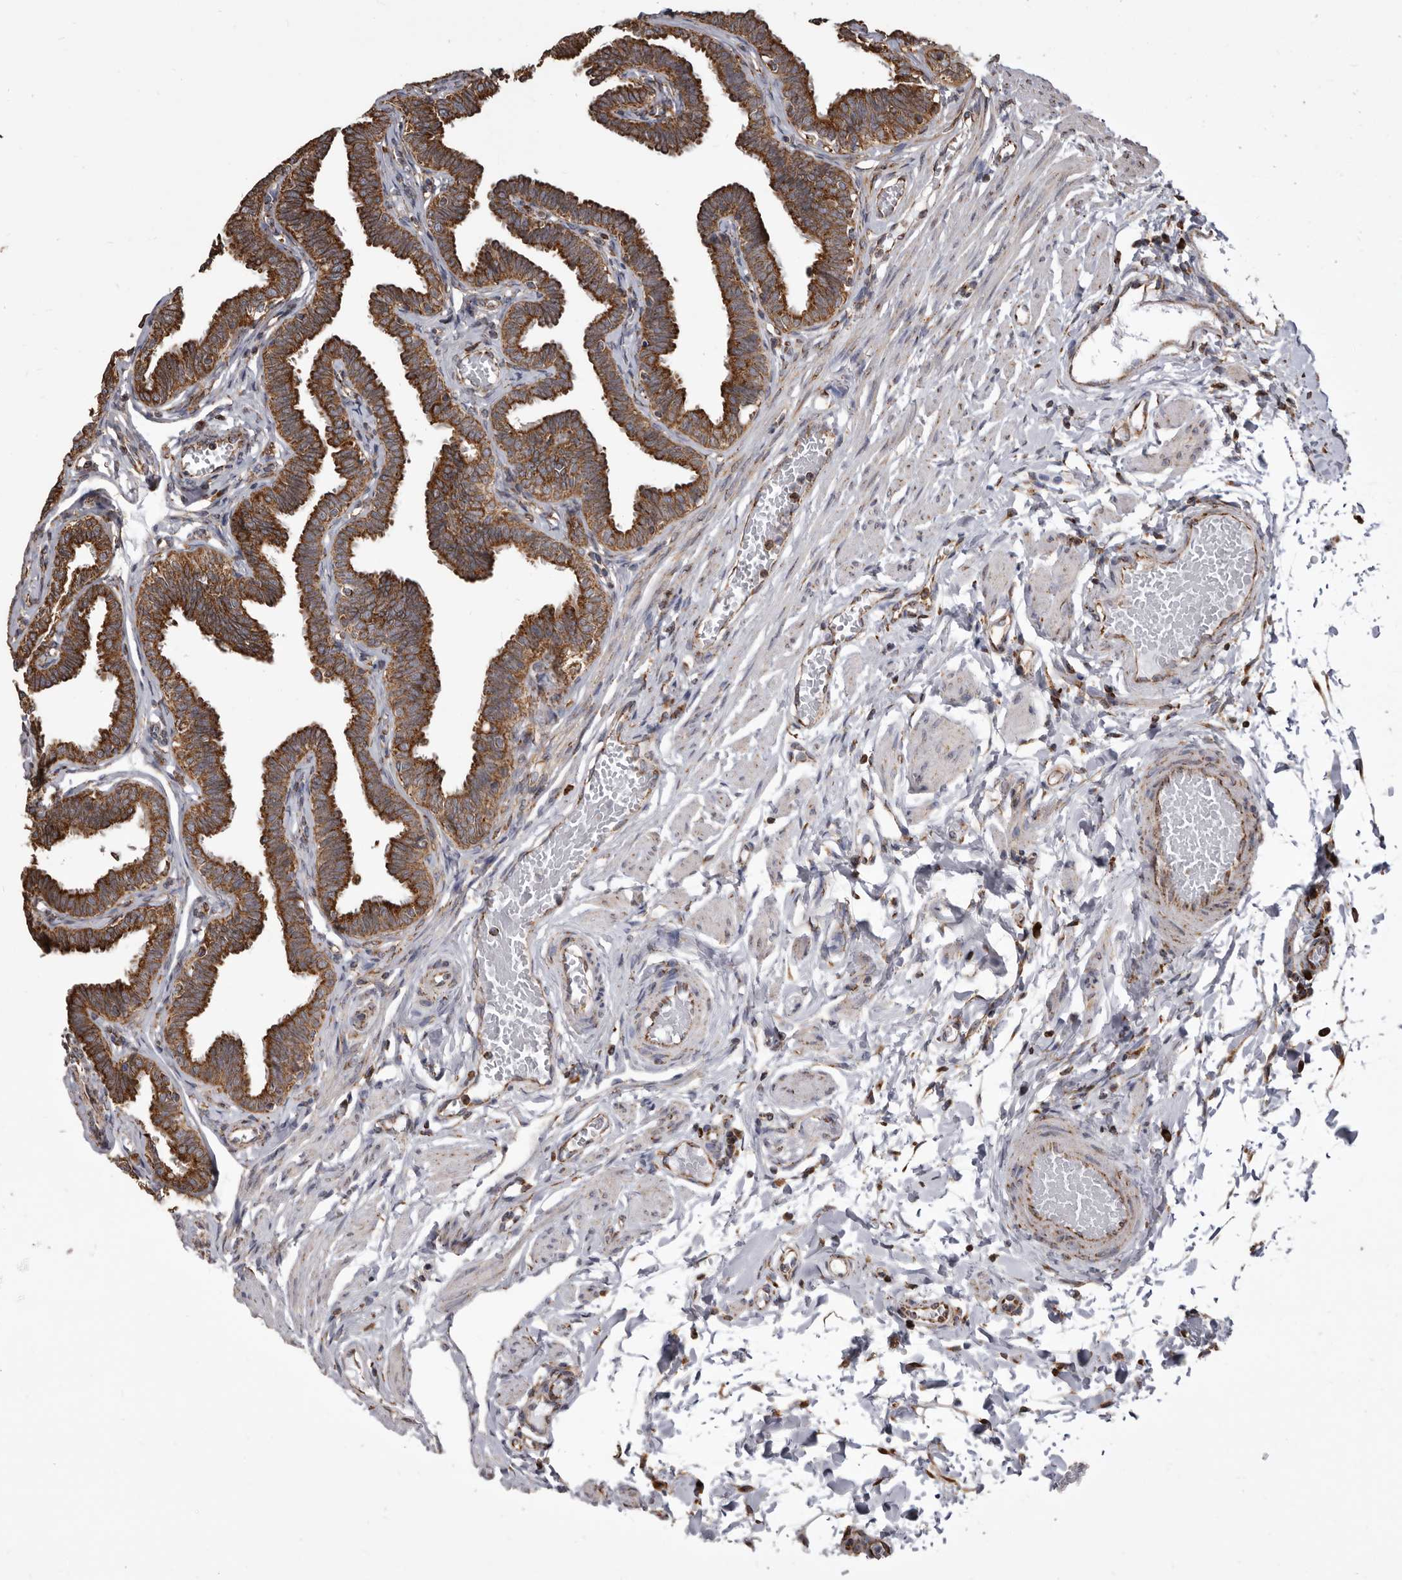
{"staining": {"intensity": "strong", "quantity": ">75%", "location": "cytoplasmic/membranous"}, "tissue": "fallopian tube", "cell_type": "Glandular cells", "image_type": "normal", "snomed": [{"axis": "morphology", "description": "Normal tissue, NOS"}, {"axis": "topography", "description": "Fallopian tube"}, {"axis": "topography", "description": "Ovary"}], "caption": "High-magnification brightfield microscopy of benign fallopian tube stained with DAB (3,3'-diaminobenzidine) (brown) and counterstained with hematoxylin (blue). glandular cells exhibit strong cytoplasmic/membranous expression is present in approximately>75% of cells. The protein is stained brown, and the nuclei are stained in blue (DAB IHC with brightfield microscopy, high magnification).", "gene": "CDK5RAP3", "patient": {"sex": "female", "age": 23}}